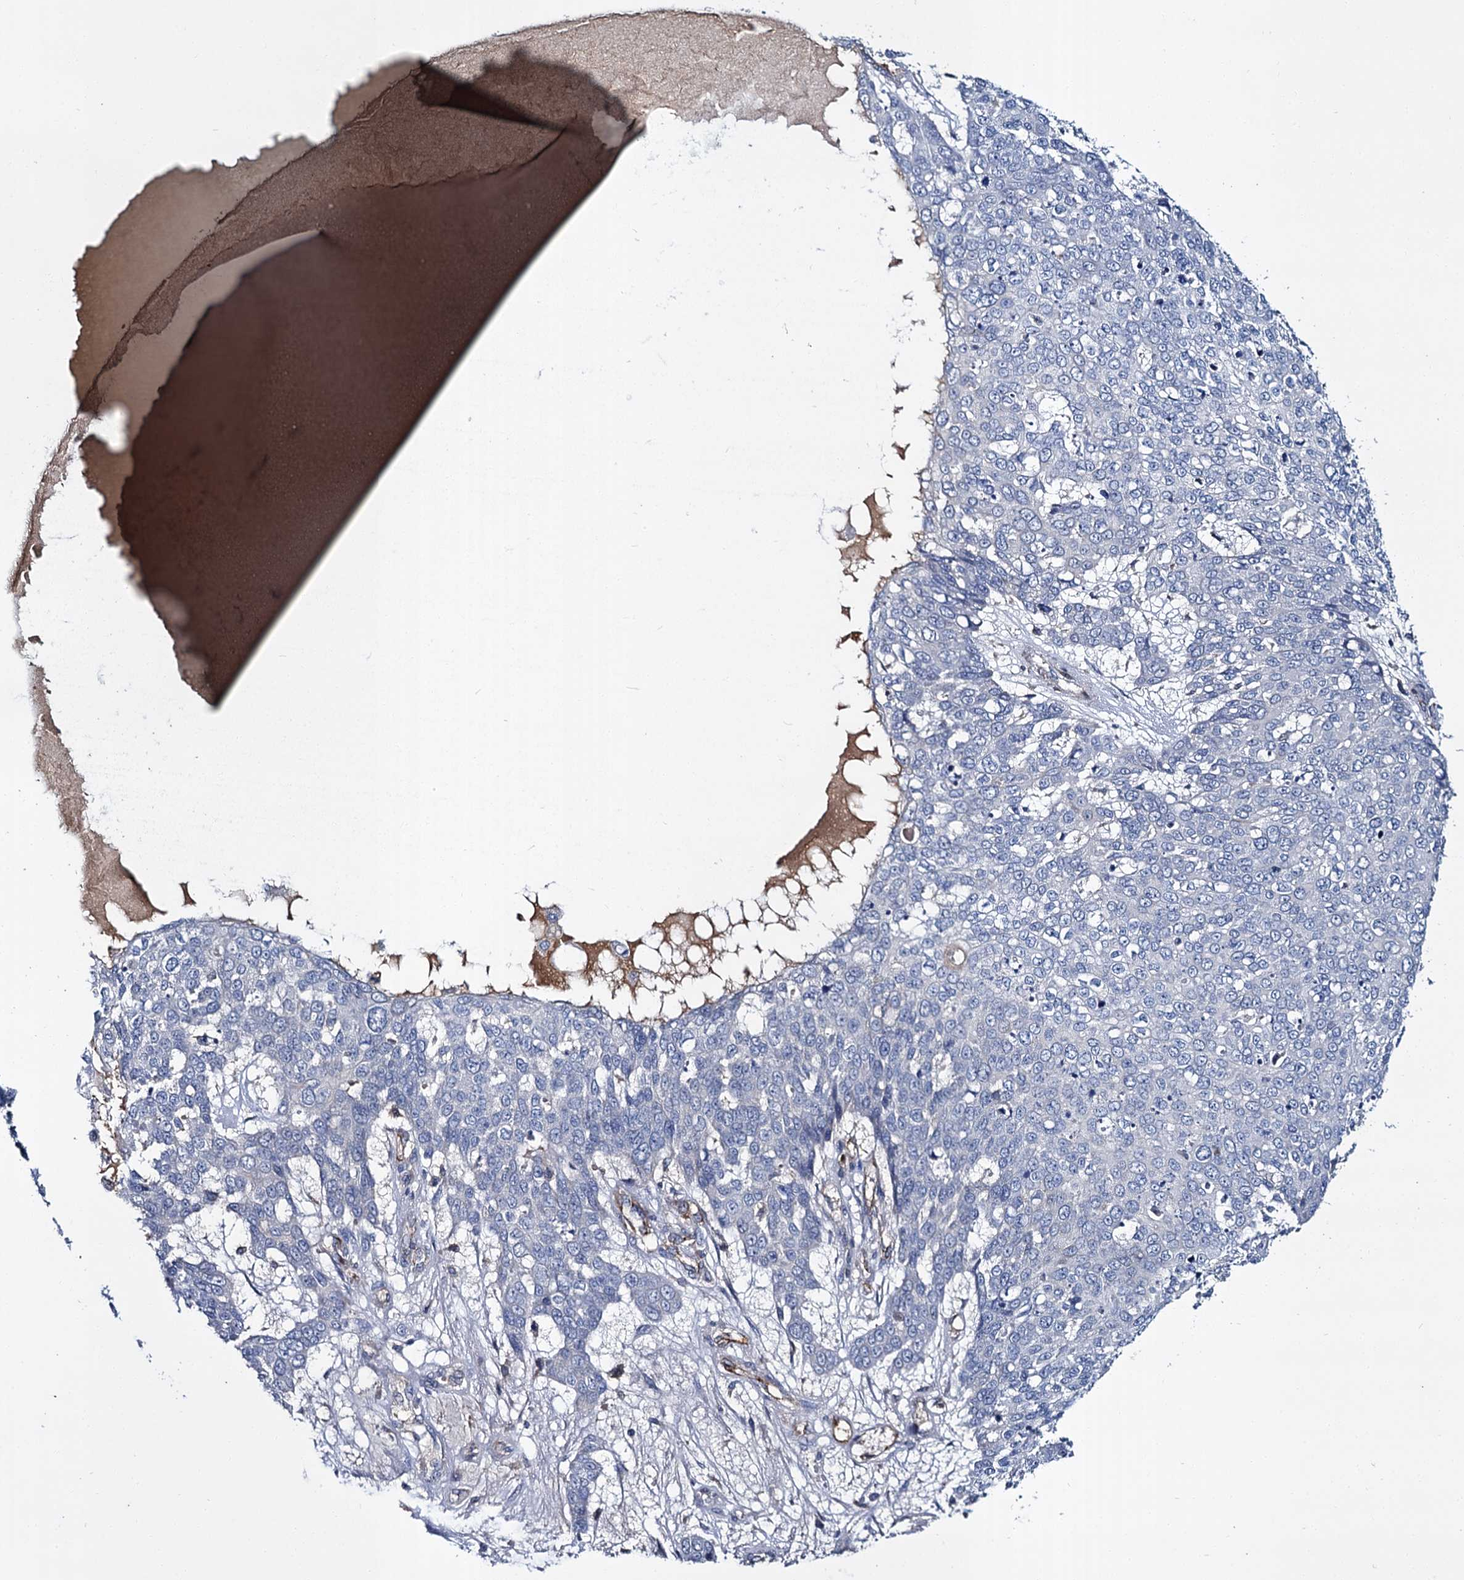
{"staining": {"intensity": "negative", "quantity": "none", "location": "none"}, "tissue": "skin cancer", "cell_type": "Tumor cells", "image_type": "cancer", "snomed": [{"axis": "morphology", "description": "Squamous cell carcinoma, NOS"}, {"axis": "topography", "description": "Skin"}], "caption": "High magnification brightfield microscopy of skin squamous cell carcinoma stained with DAB (3,3'-diaminobenzidine) (brown) and counterstained with hematoxylin (blue): tumor cells show no significant staining. (Stains: DAB immunohistochemistry with hematoxylin counter stain, Microscopy: brightfield microscopy at high magnification).", "gene": "CACNA1C", "patient": {"sex": "male", "age": 71}}